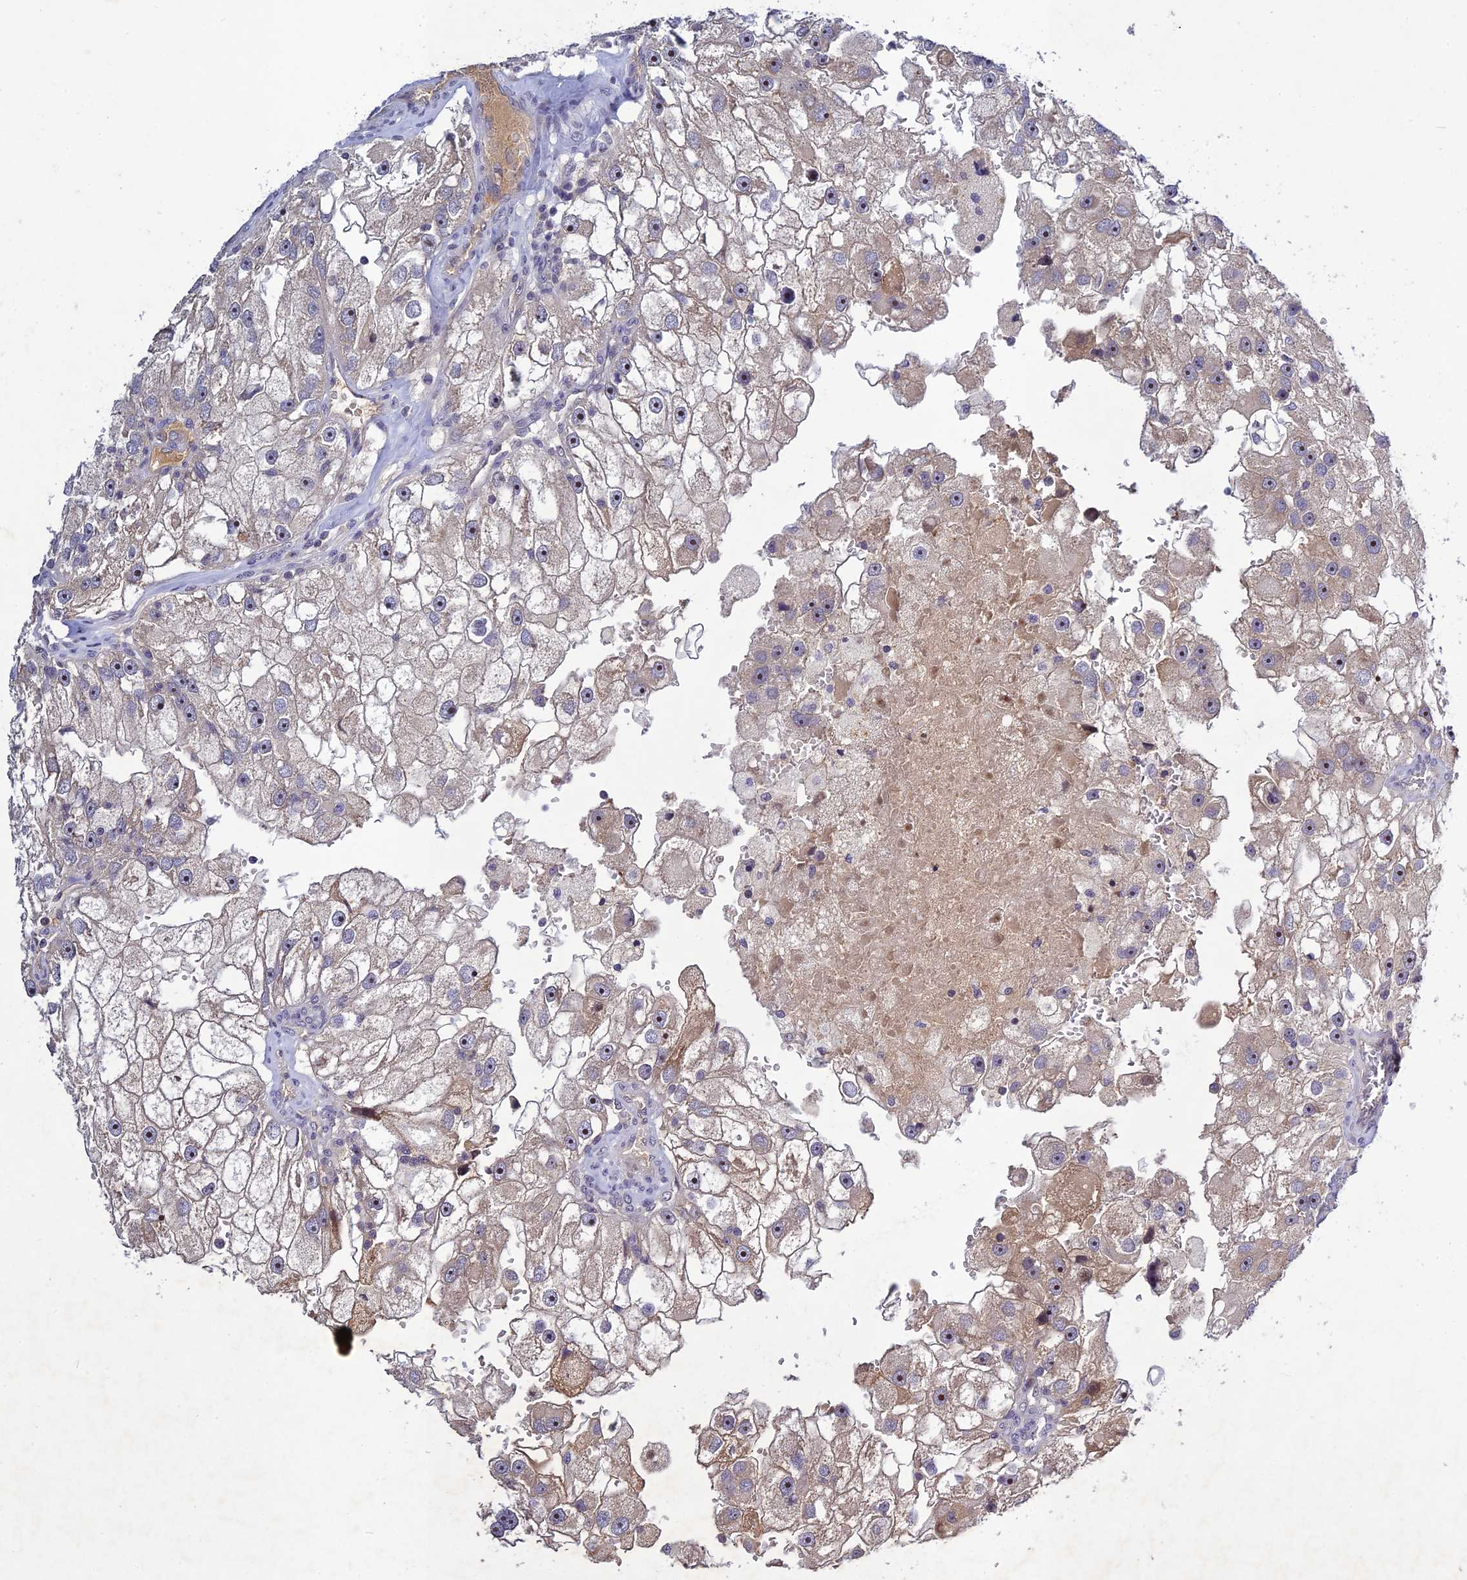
{"staining": {"intensity": "negative", "quantity": "none", "location": "none"}, "tissue": "renal cancer", "cell_type": "Tumor cells", "image_type": "cancer", "snomed": [{"axis": "morphology", "description": "Adenocarcinoma, NOS"}, {"axis": "topography", "description": "Kidney"}], "caption": "Protein analysis of renal cancer (adenocarcinoma) exhibits no significant expression in tumor cells.", "gene": "CHST5", "patient": {"sex": "male", "age": 63}}